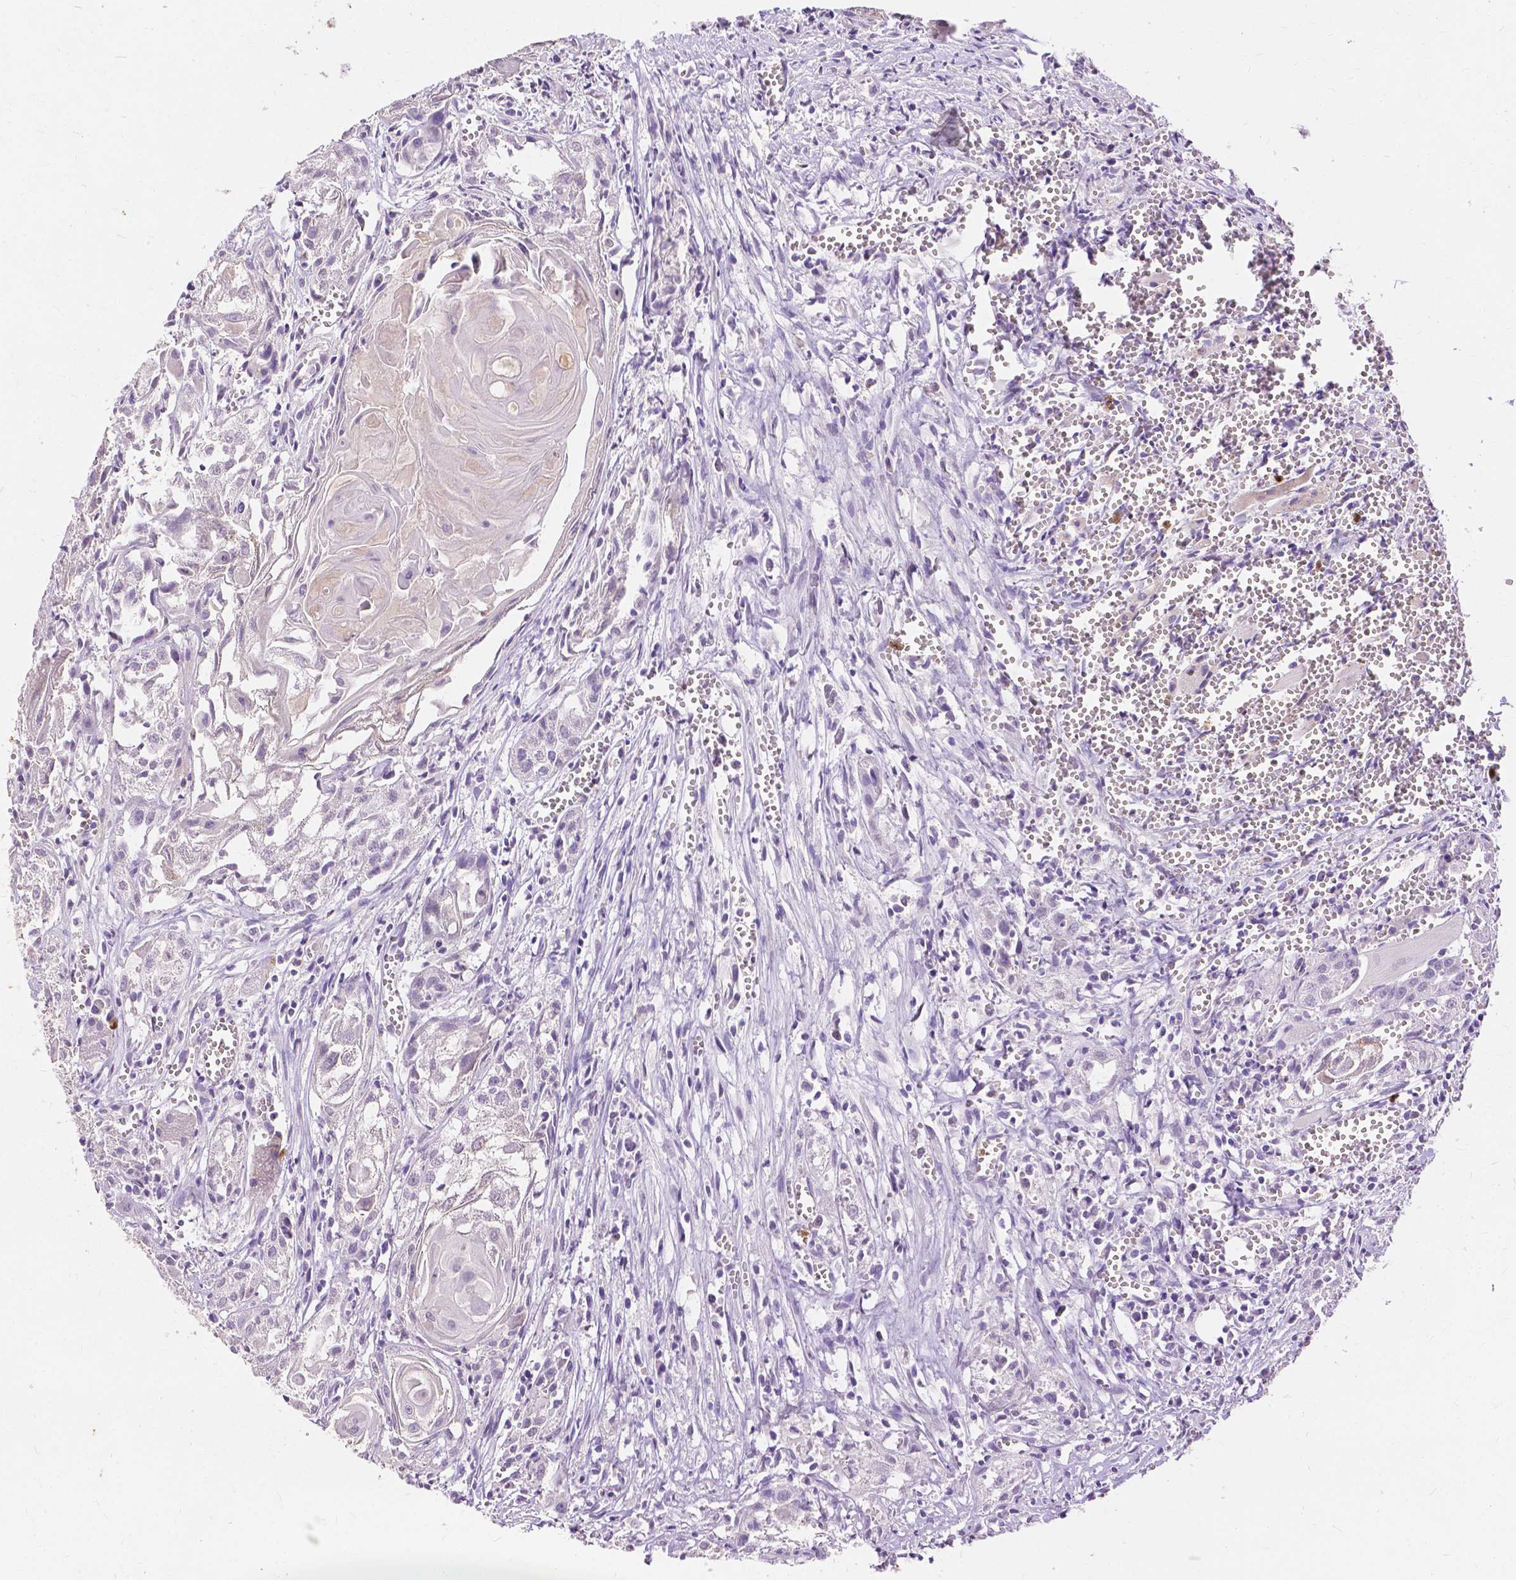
{"staining": {"intensity": "negative", "quantity": "none", "location": "none"}, "tissue": "head and neck cancer", "cell_type": "Tumor cells", "image_type": "cancer", "snomed": [{"axis": "morphology", "description": "Squamous cell carcinoma, NOS"}, {"axis": "topography", "description": "Head-Neck"}], "caption": "Immunohistochemistry photomicrograph of neoplastic tissue: head and neck squamous cell carcinoma stained with DAB (3,3'-diaminobenzidine) exhibits no significant protein positivity in tumor cells.", "gene": "CXCR2", "patient": {"sex": "female", "age": 80}}